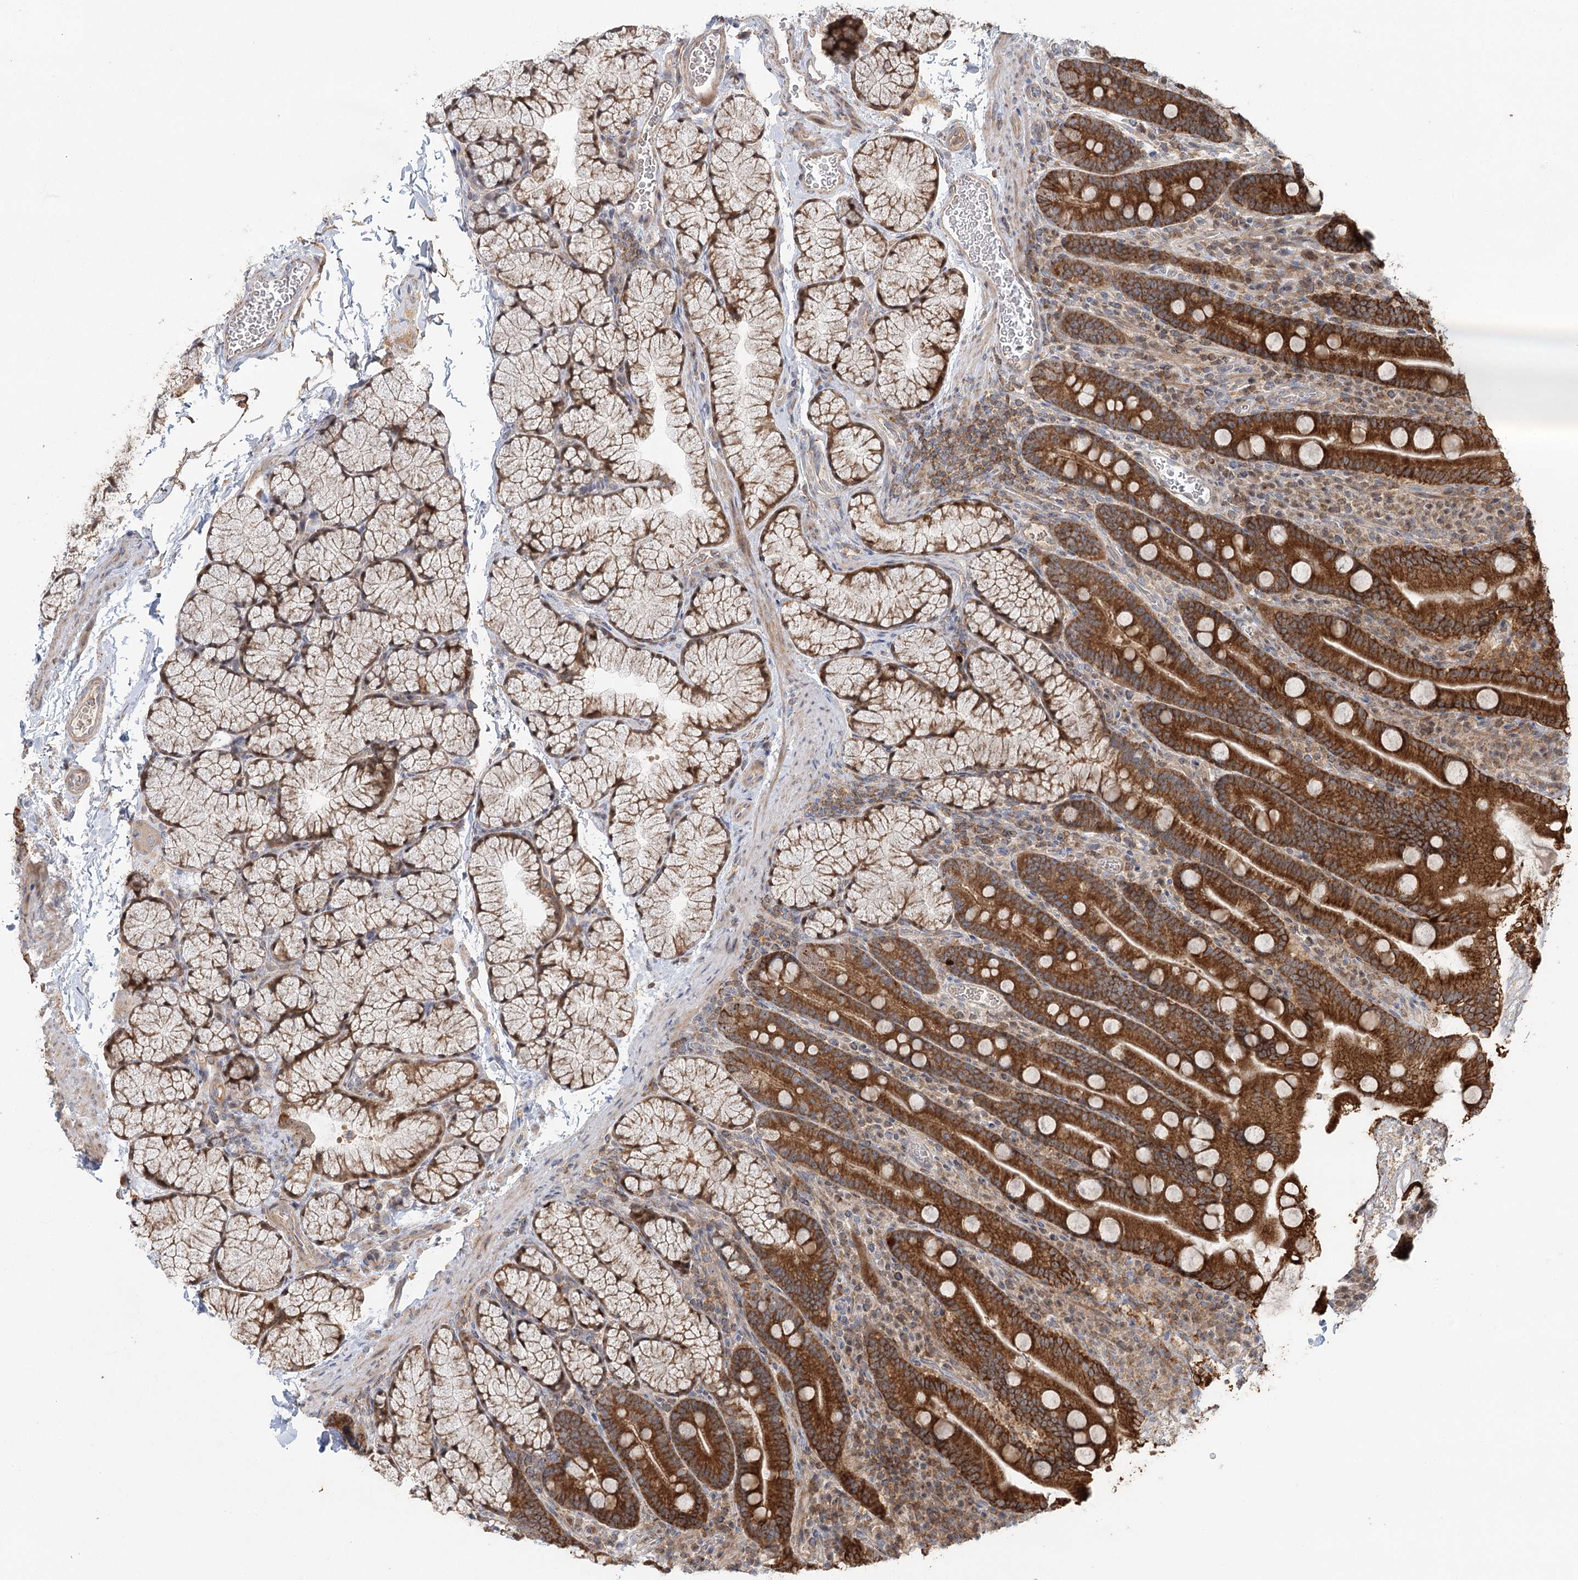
{"staining": {"intensity": "strong", "quantity": ">75%", "location": "cytoplasmic/membranous"}, "tissue": "duodenum", "cell_type": "Glandular cells", "image_type": "normal", "snomed": [{"axis": "morphology", "description": "Normal tissue, NOS"}, {"axis": "topography", "description": "Duodenum"}], "caption": "Benign duodenum was stained to show a protein in brown. There is high levels of strong cytoplasmic/membranous positivity in approximately >75% of glandular cells. (Stains: DAB (3,3'-diaminobenzidine) in brown, nuclei in blue, Microscopy: brightfield microscopy at high magnification).", "gene": "ENSG00000273217", "patient": {"sex": "male", "age": 35}}